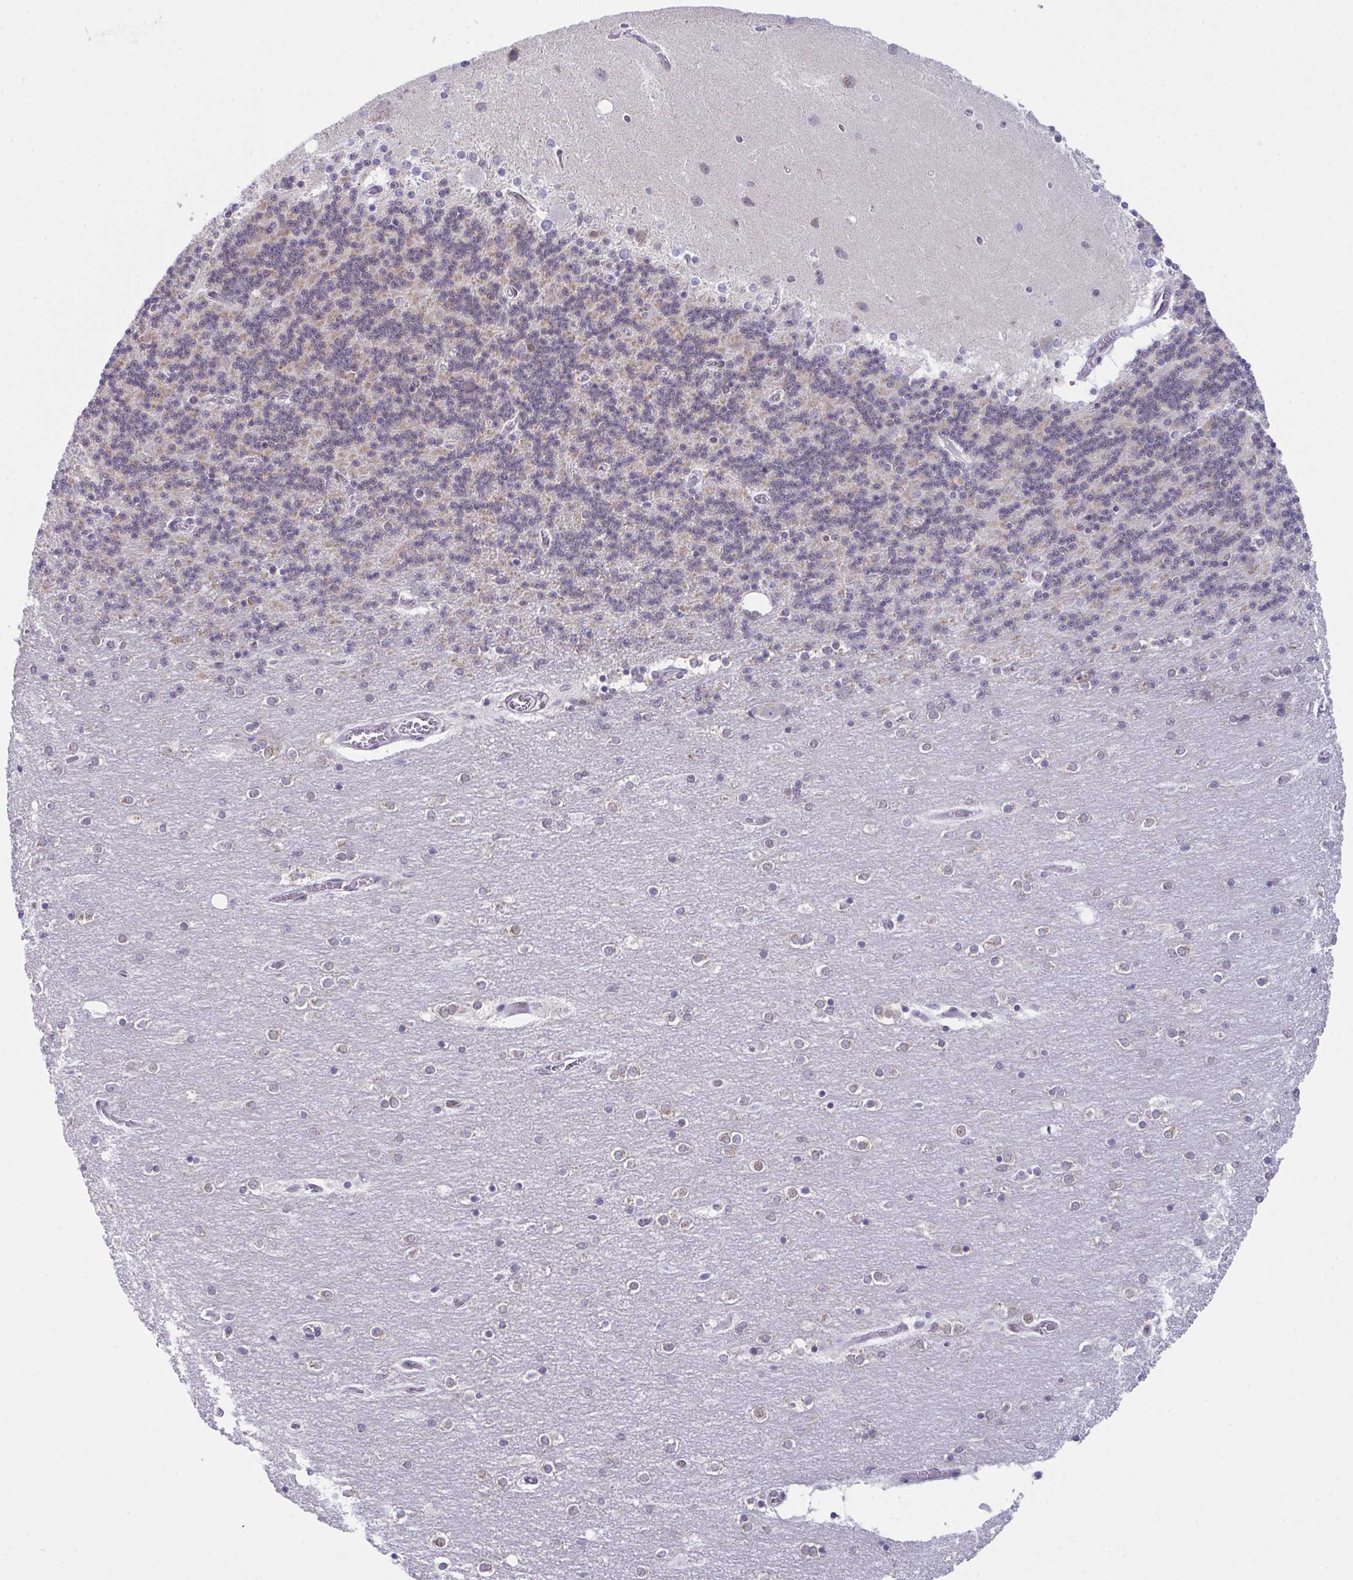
{"staining": {"intensity": "weak", "quantity": "25%-75%", "location": "cytoplasmic/membranous"}, "tissue": "cerebellum", "cell_type": "Cells in granular layer", "image_type": "normal", "snomed": [{"axis": "morphology", "description": "Normal tissue, NOS"}, {"axis": "topography", "description": "Cerebellum"}], "caption": "Human cerebellum stained for a protein (brown) displays weak cytoplasmic/membranous positive positivity in about 25%-75% of cells in granular layer.", "gene": "SCLY", "patient": {"sex": "female", "age": 54}}